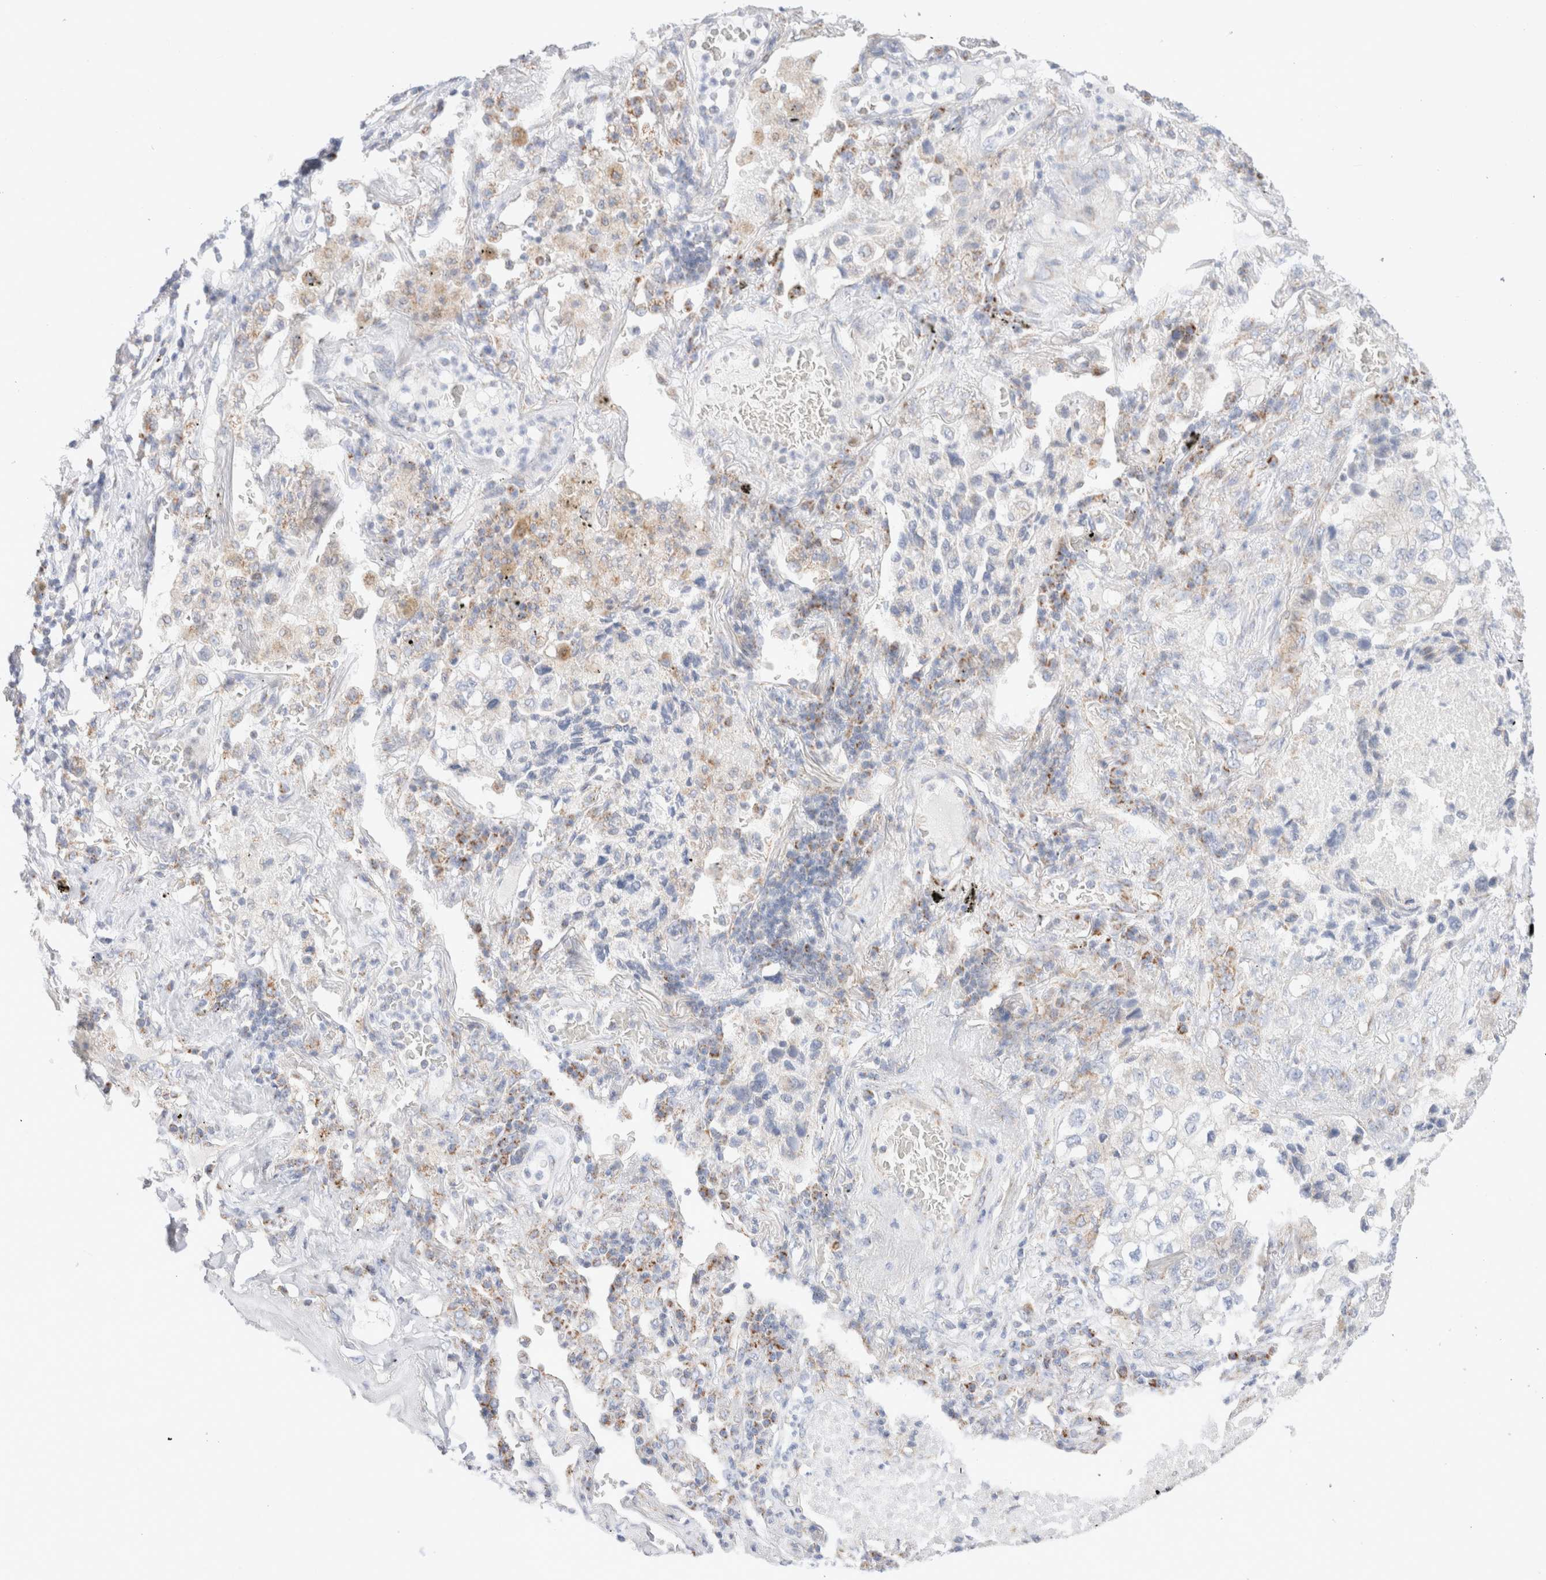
{"staining": {"intensity": "negative", "quantity": "none", "location": "none"}, "tissue": "lung cancer", "cell_type": "Tumor cells", "image_type": "cancer", "snomed": [{"axis": "morphology", "description": "Adenocarcinoma, NOS"}, {"axis": "topography", "description": "Lung"}], "caption": "Immunohistochemistry (IHC) photomicrograph of human lung cancer stained for a protein (brown), which shows no positivity in tumor cells. (Immunohistochemistry (IHC), brightfield microscopy, high magnification).", "gene": "ATP6V1C1", "patient": {"sex": "male", "age": 63}}